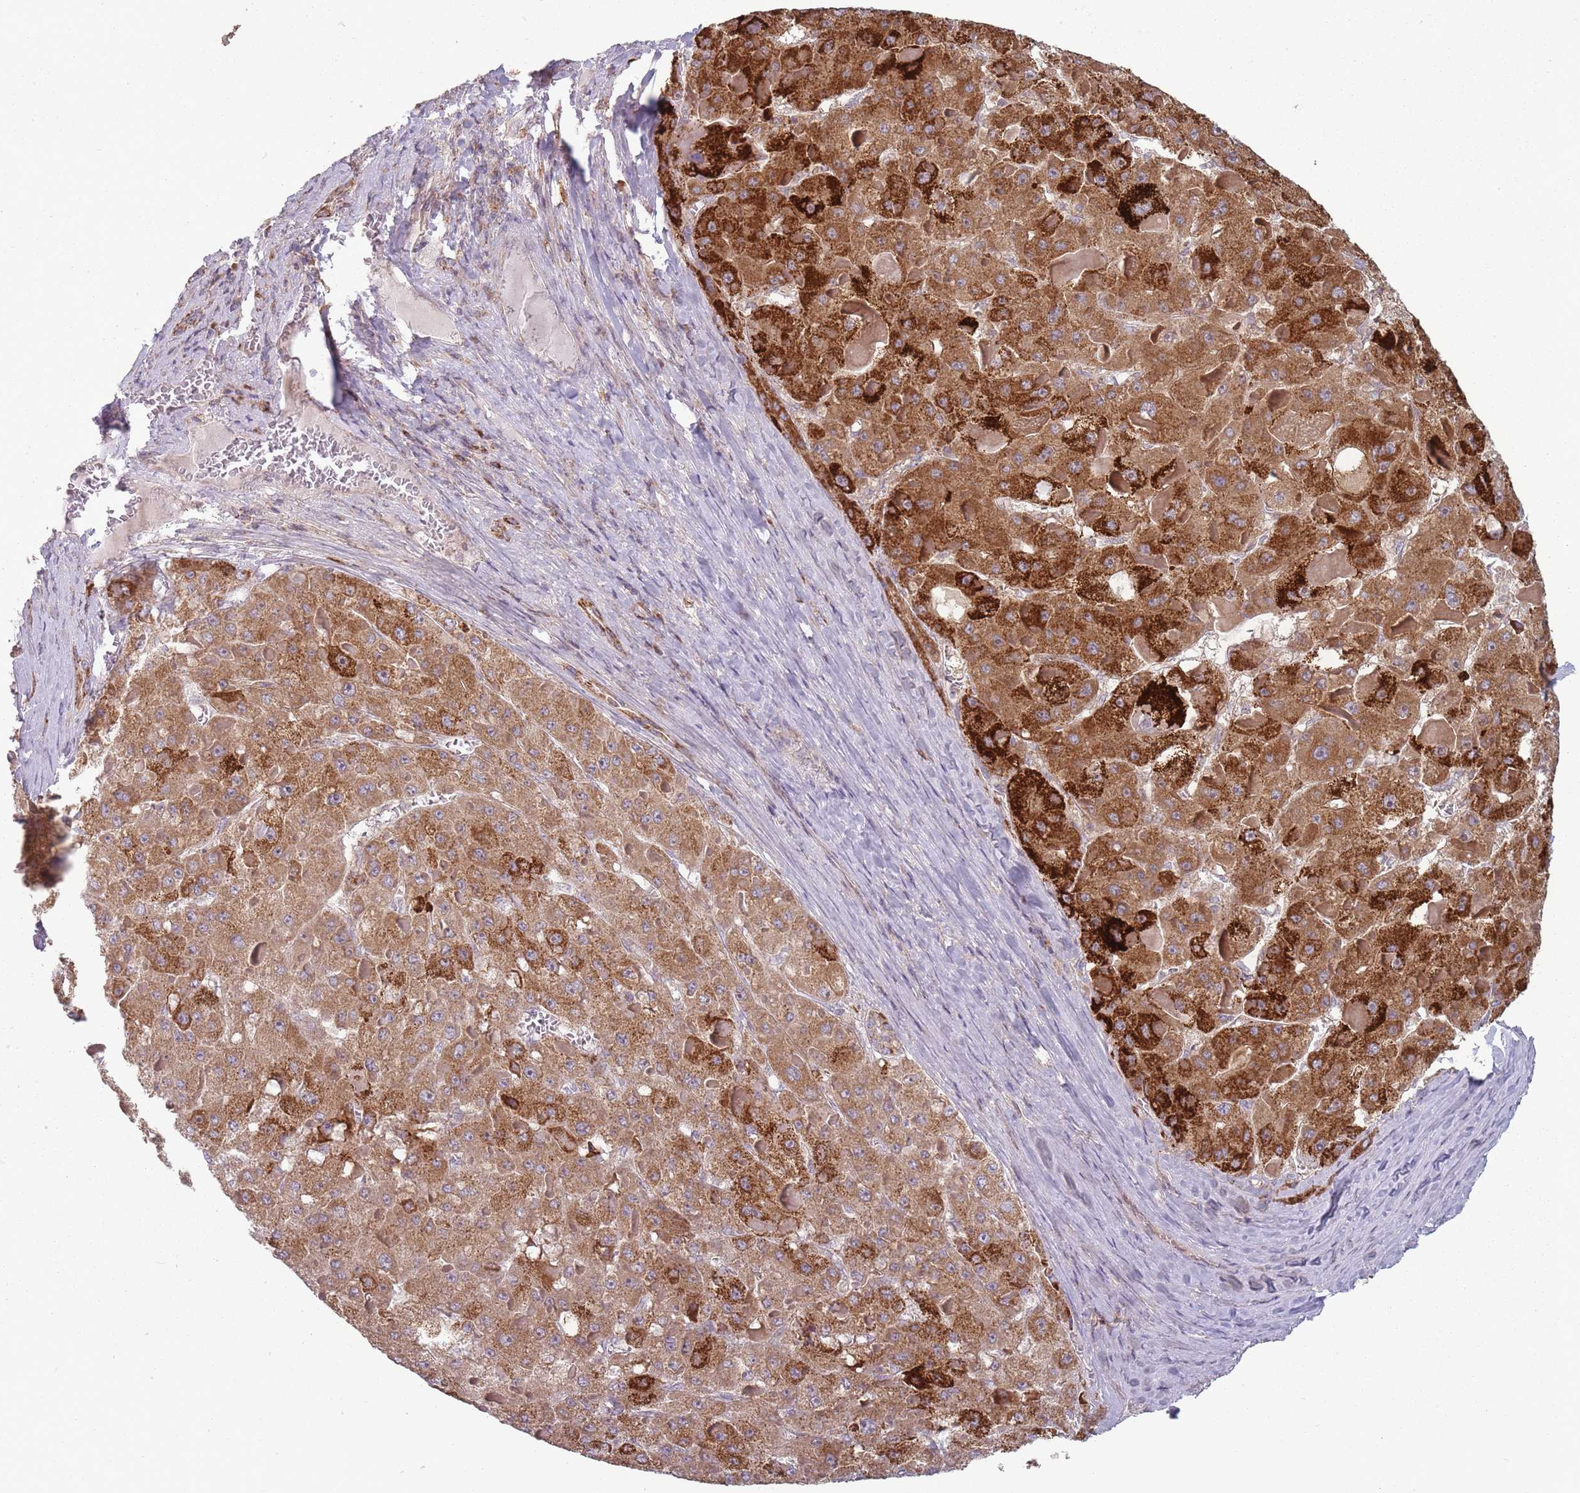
{"staining": {"intensity": "strong", "quantity": ">75%", "location": "cytoplasmic/membranous"}, "tissue": "liver cancer", "cell_type": "Tumor cells", "image_type": "cancer", "snomed": [{"axis": "morphology", "description": "Carcinoma, Hepatocellular, NOS"}, {"axis": "topography", "description": "Liver"}], "caption": "About >75% of tumor cells in human liver cancer reveal strong cytoplasmic/membranous protein positivity as visualized by brown immunohistochemical staining.", "gene": "OR10Q1", "patient": {"sex": "female", "age": 73}}